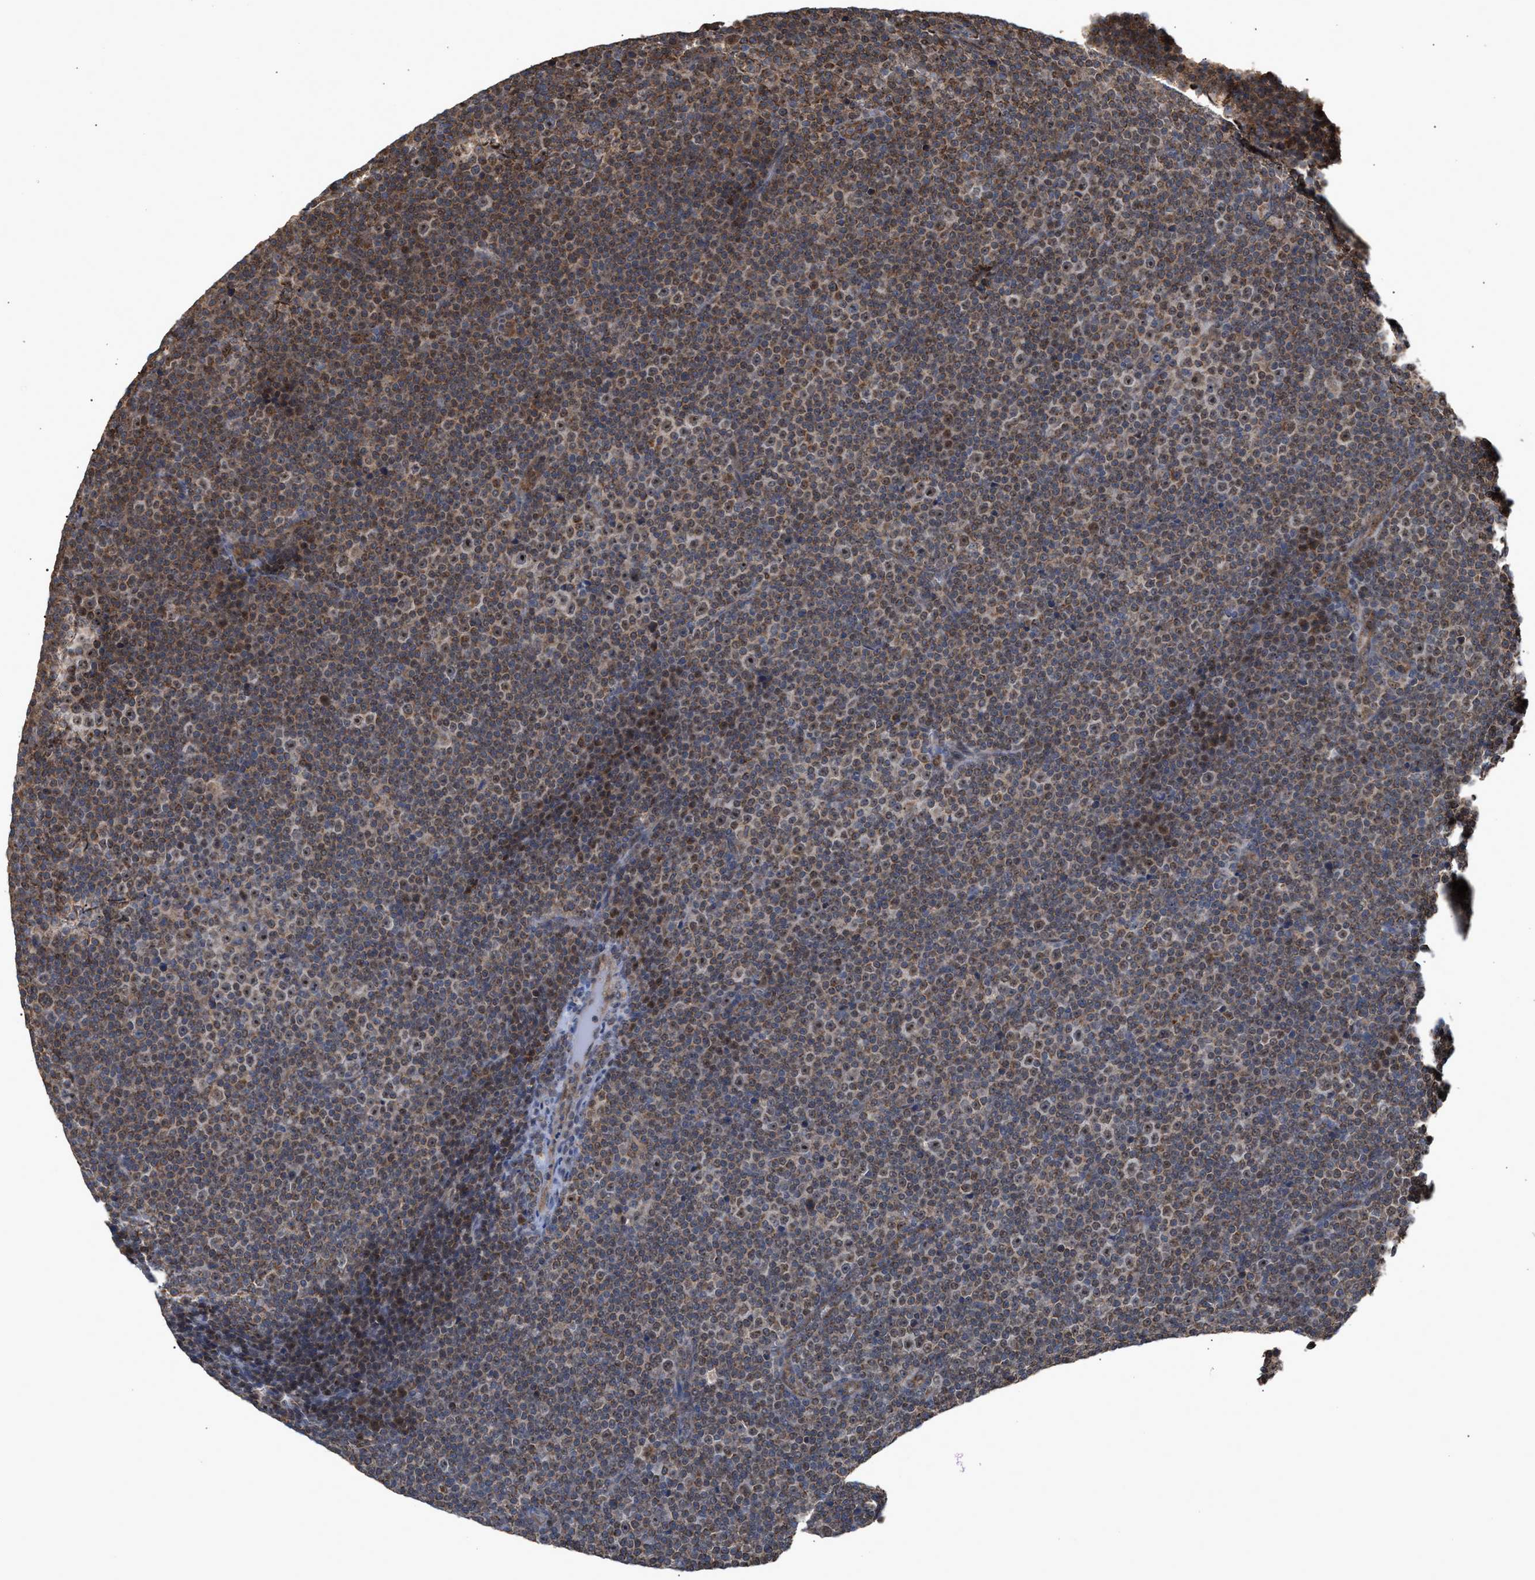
{"staining": {"intensity": "moderate", "quantity": "25%-75%", "location": "cytoplasmic/membranous,nuclear"}, "tissue": "lymphoma", "cell_type": "Tumor cells", "image_type": "cancer", "snomed": [{"axis": "morphology", "description": "Malignant lymphoma, non-Hodgkin's type, Low grade"}, {"axis": "topography", "description": "Lymph node"}], "caption": "Brown immunohistochemical staining in human low-grade malignant lymphoma, non-Hodgkin's type demonstrates moderate cytoplasmic/membranous and nuclear positivity in about 25%-75% of tumor cells.", "gene": "EXOSC2", "patient": {"sex": "female", "age": 67}}